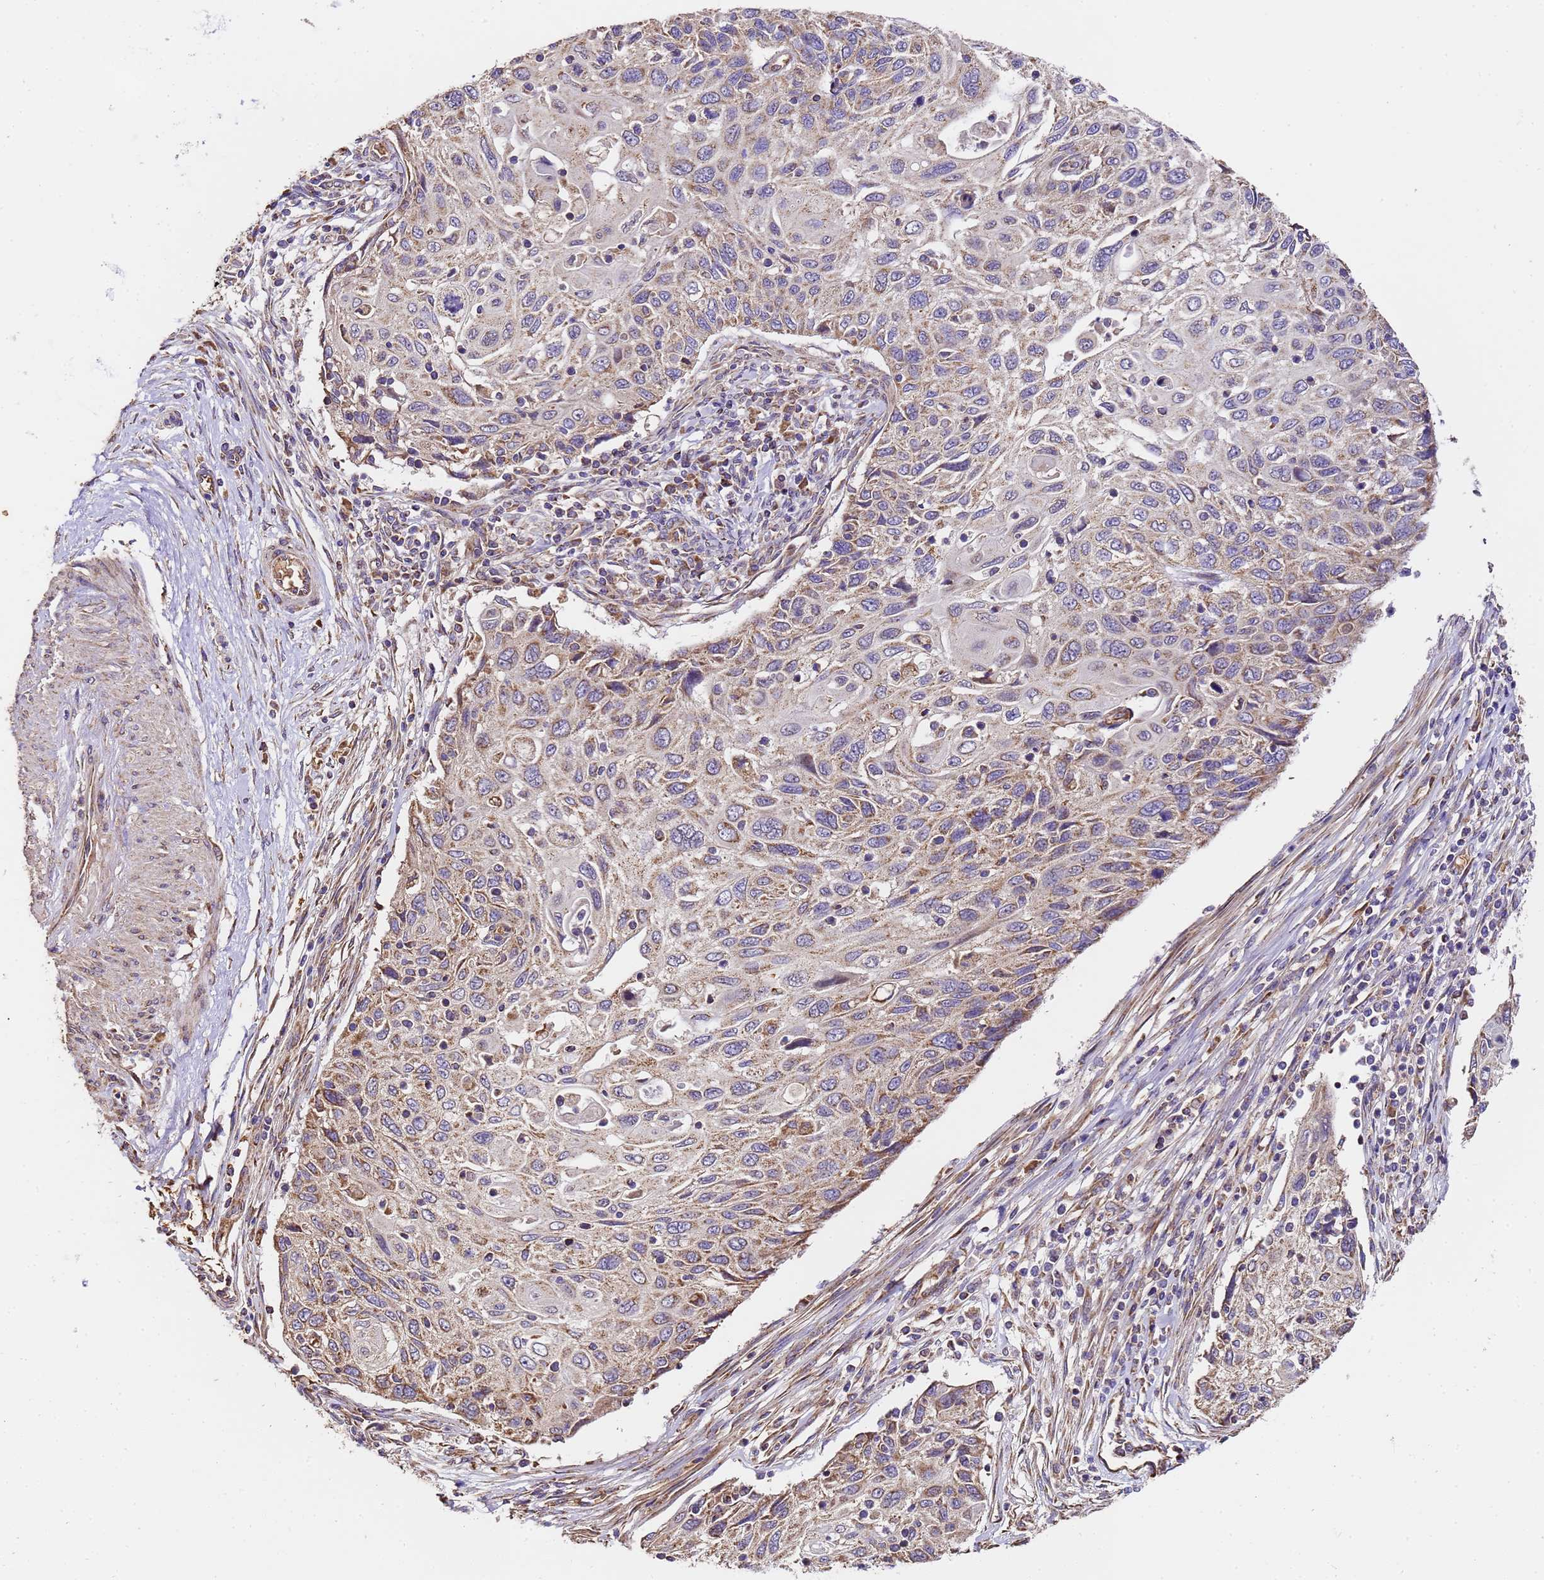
{"staining": {"intensity": "moderate", "quantity": "<25%", "location": "cytoplasmic/membranous"}, "tissue": "cervical cancer", "cell_type": "Tumor cells", "image_type": "cancer", "snomed": [{"axis": "morphology", "description": "Squamous cell carcinoma, NOS"}, {"axis": "topography", "description": "Cervix"}], "caption": "The histopathology image reveals staining of cervical cancer (squamous cell carcinoma), revealing moderate cytoplasmic/membranous protein staining (brown color) within tumor cells.", "gene": "LRRIQ1", "patient": {"sex": "female", "age": 70}}